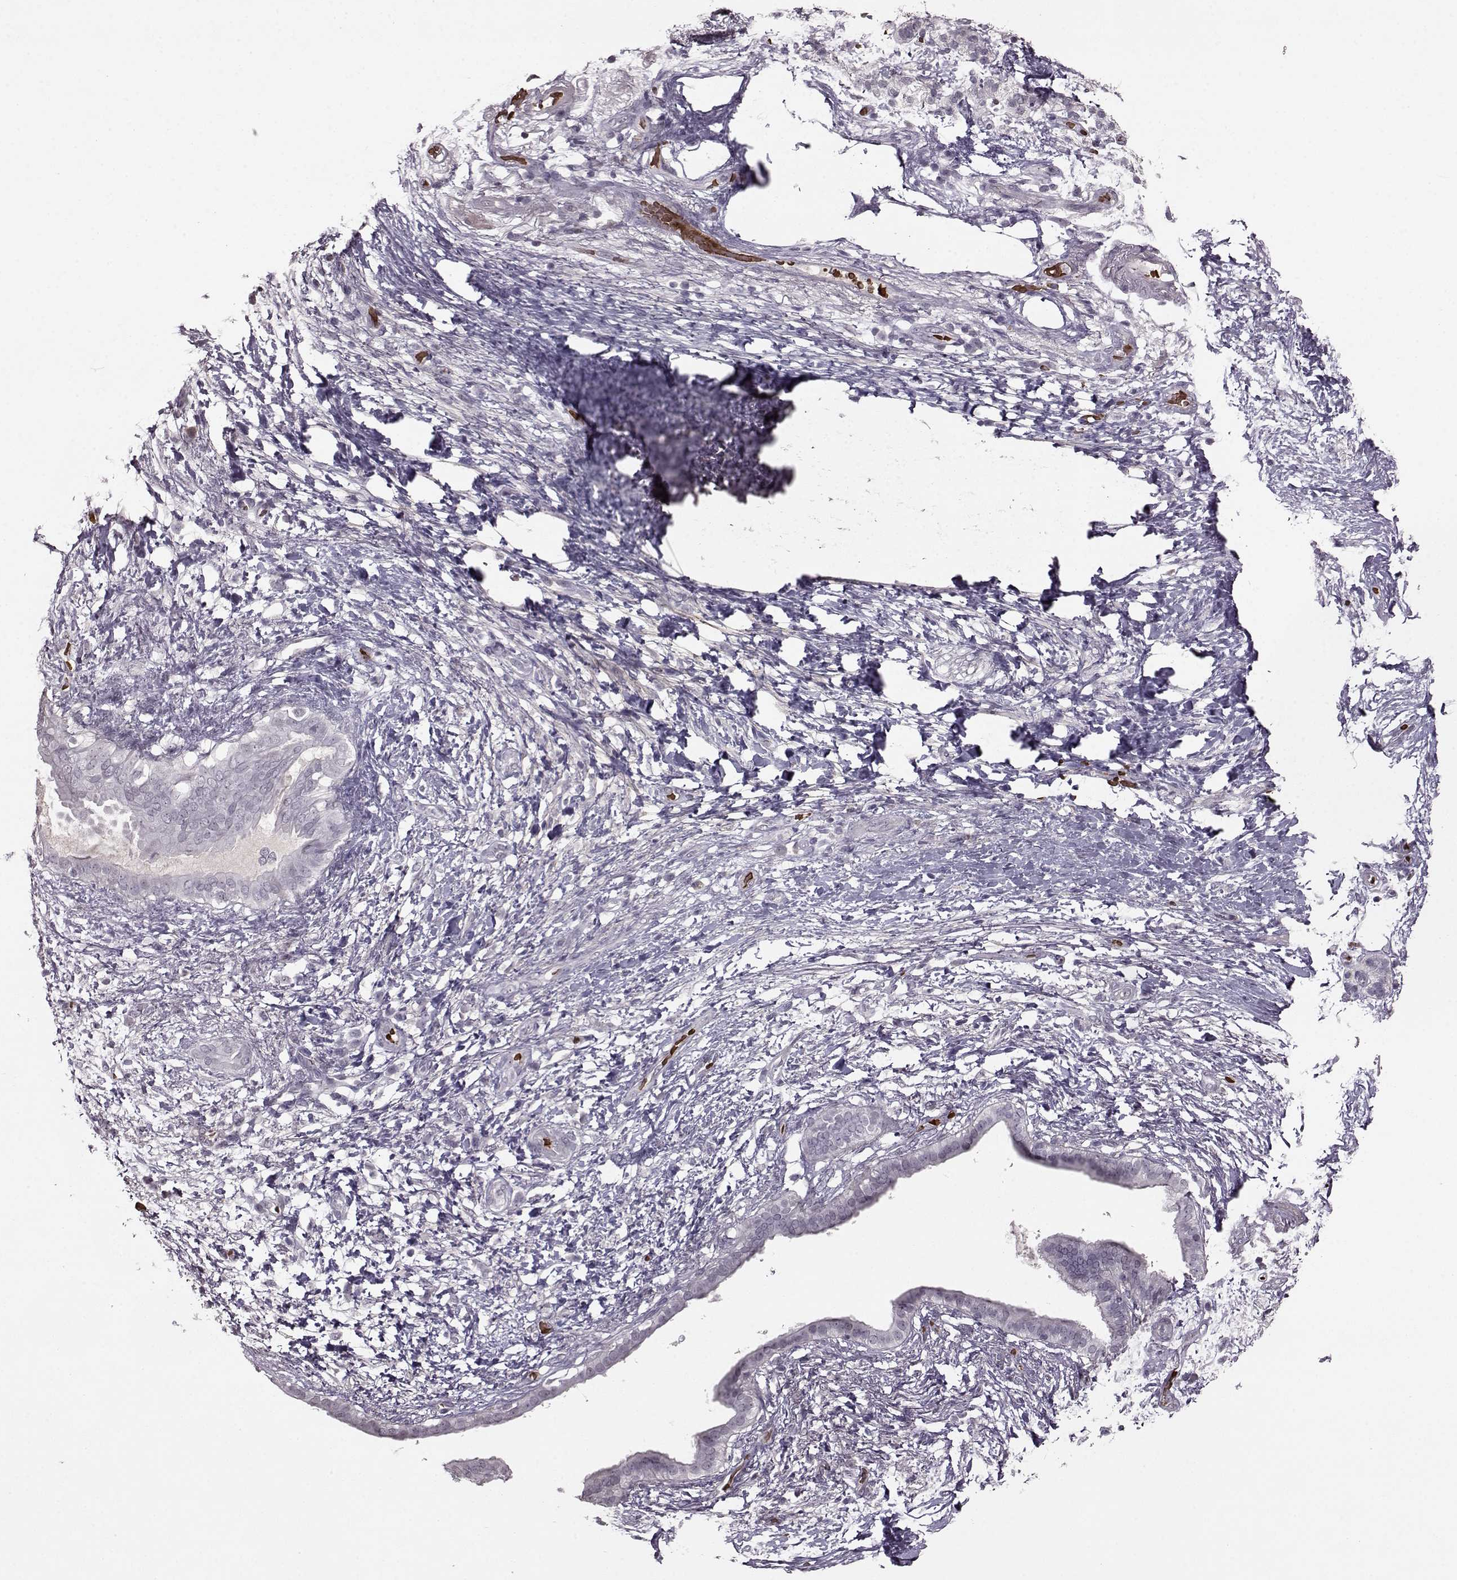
{"staining": {"intensity": "negative", "quantity": "none", "location": "none"}, "tissue": "pancreatic cancer", "cell_type": "Tumor cells", "image_type": "cancer", "snomed": [{"axis": "morphology", "description": "Adenocarcinoma, NOS"}, {"axis": "topography", "description": "Pancreas"}], "caption": "This is an immunohistochemistry (IHC) image of human pancreatic adenocarcinoma. There is no staining in tumor cells.", "gene": "PROP1", "patient": {"sex": "female", "age": 72}}